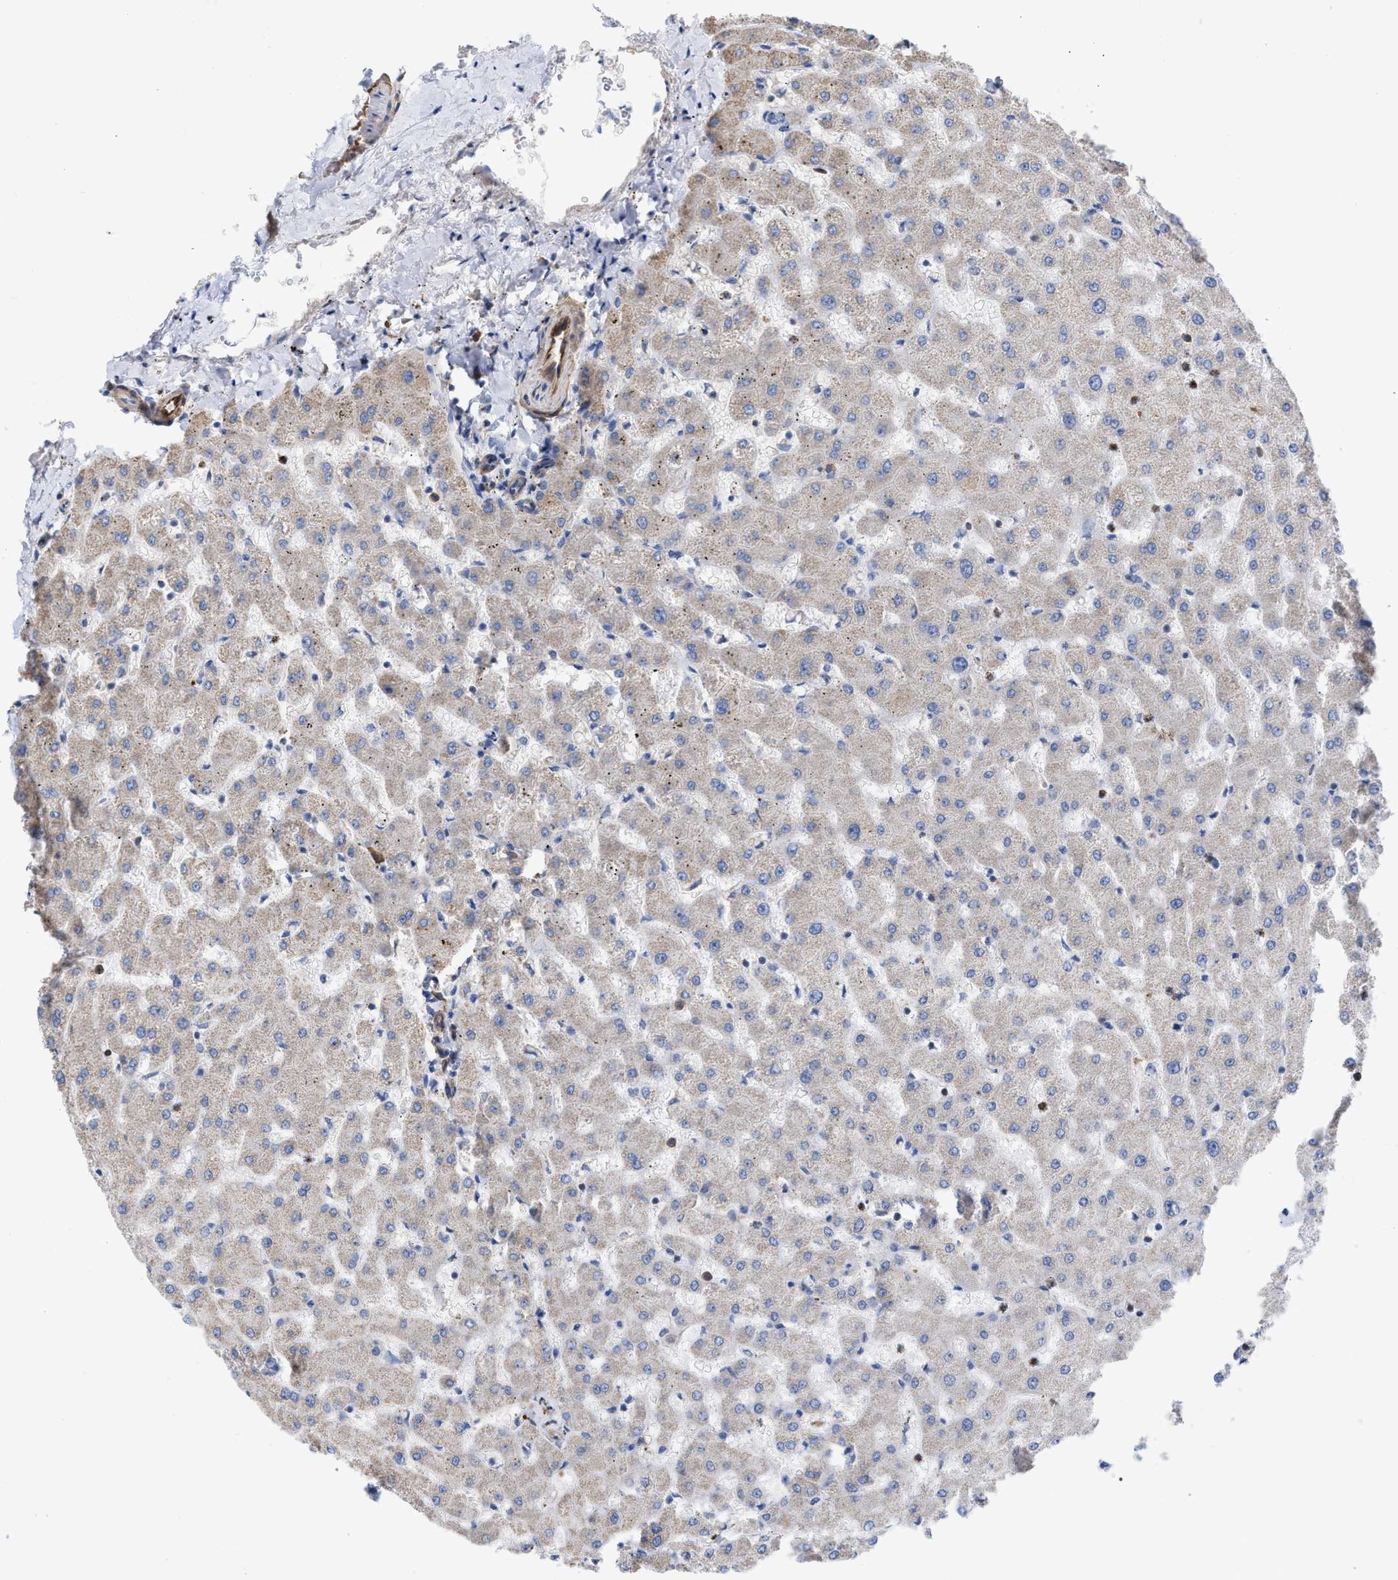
{"staining": {"intensity": "negative", "quantity": "none", "location": "none"}, "tissue": "liver", "cell_type": "Cholangiocytes", "image_type": "normal", "snomed": [{"axis": "morphology", "description": "Normal tissue, NOS"}, {"axis": "topography", "description": "Liver"}], "caption": "High power microscopy histopathology image of an immunohistochemistry (IHC) histopathology image of benign liver, revealing no significant staining in cholangiocytes.", "gene": "HS3ST5", "patient": {"sex": "female", "age": 63}}